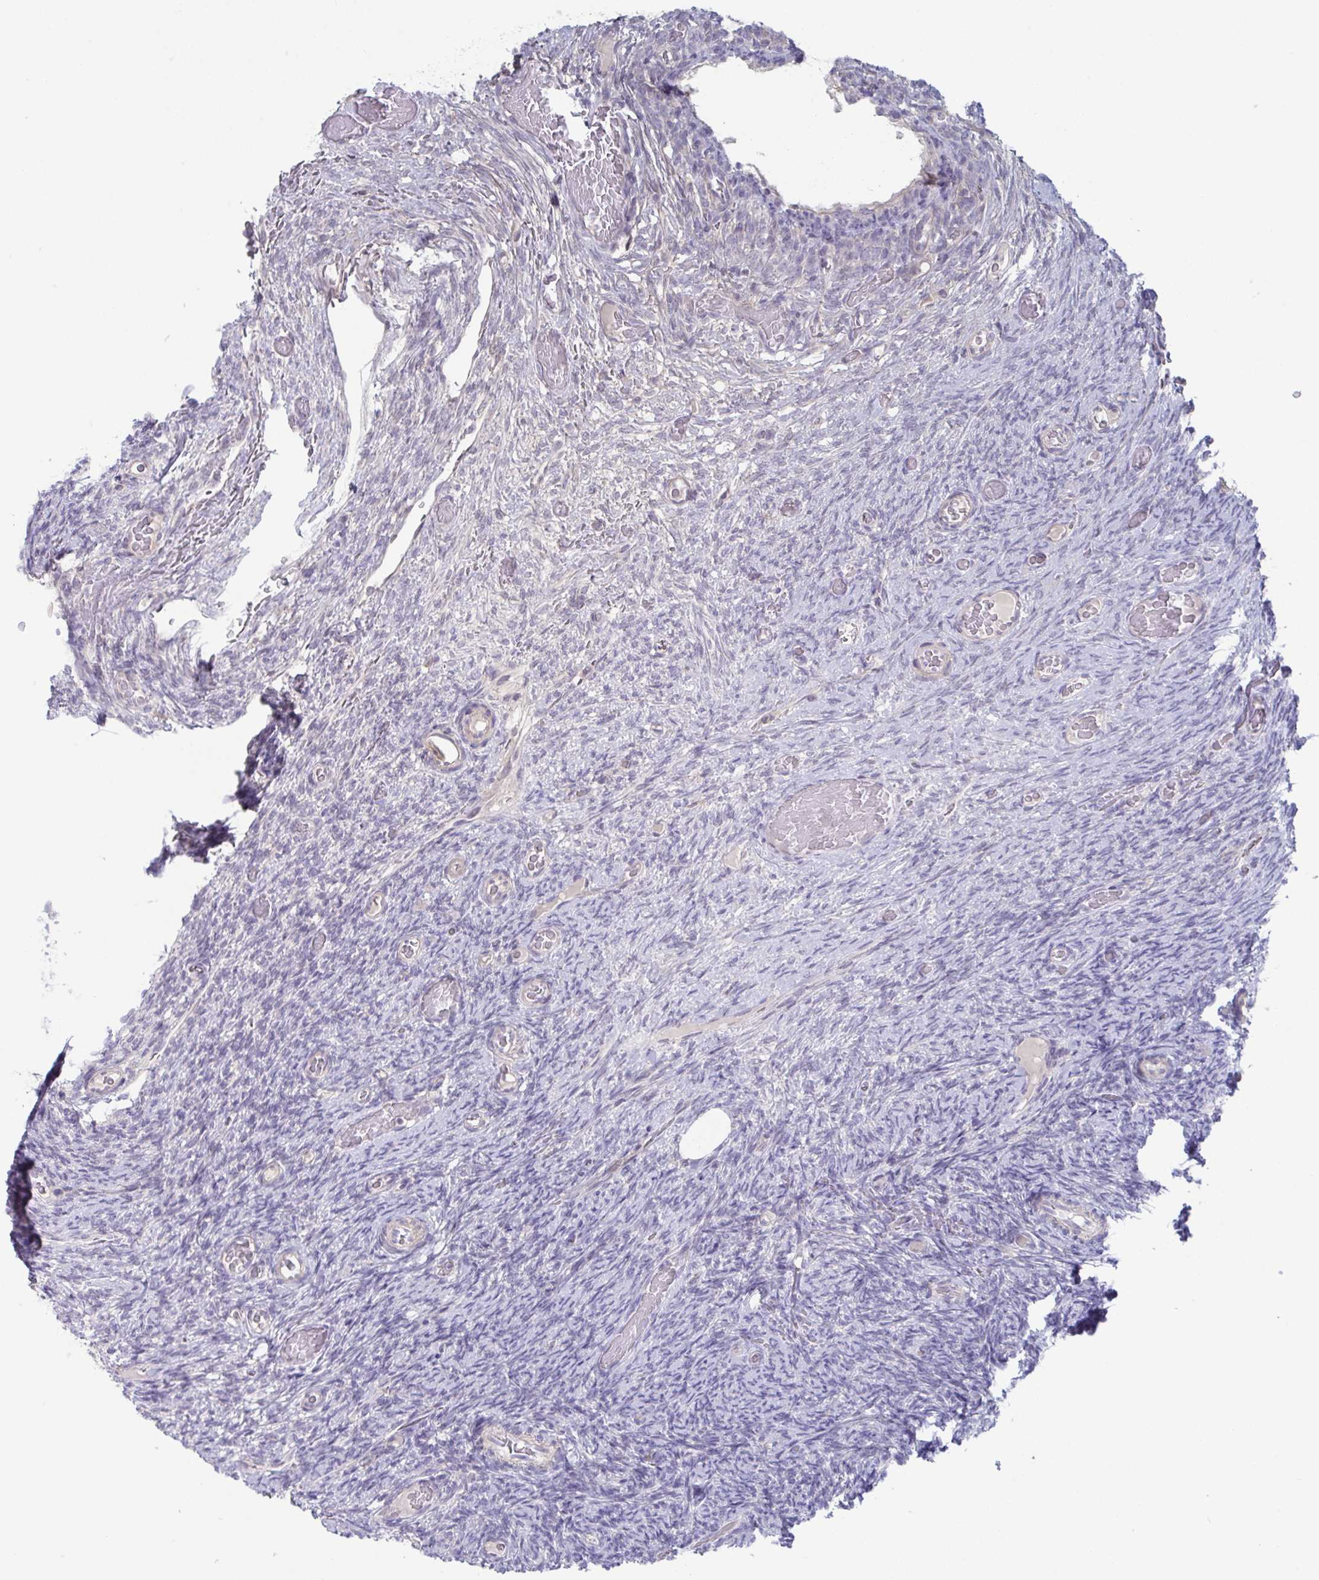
{"staining": {"intensity": "negative", "quantity": "none", "location": "none"}, "tissue": "ovary", "cell_type": "Ovarian stroma cells", "image_type": "normal", "snomed": [{"axis": "morphology", "description": "Normal tissue, NOS"}, {"axis": "topography", "description": "Ovary"}], "caption": "This is a micrograph of immunohistochemistry (IHC) staining of normal ovary, which shows no positivity in ovarian stroma cells.", "gene": "STK26", "patient": {"sex": "female", "age": 34}}